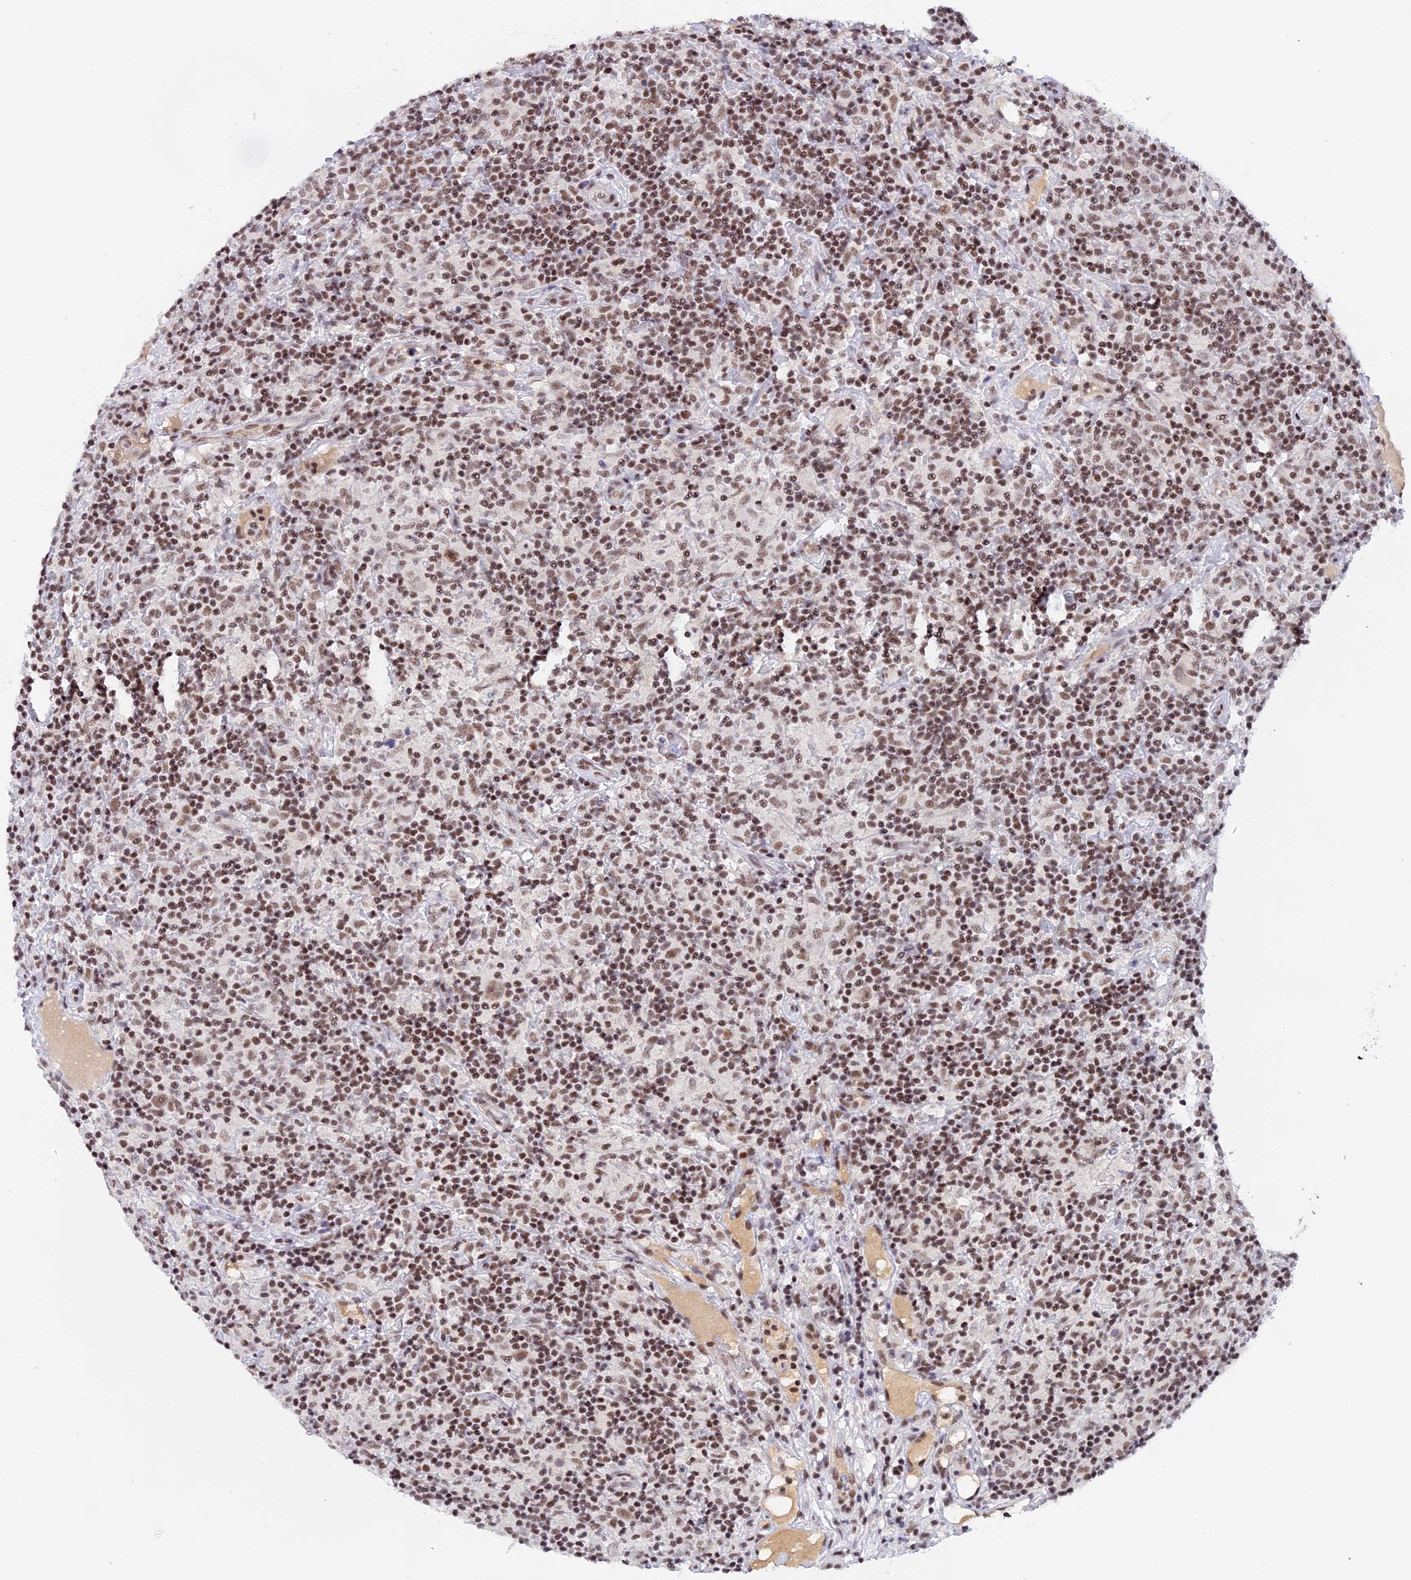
{"staining": {"intensity": "moderate", "quantity": "25%-75%", "location": "nuclear"}, "tissue": "lymphoma", "cell_type": "Tumor cells", "image_type": "cancer", "snomed": [{"axis": "morphology", "description": "Hodgkin's disease, NOS"}, {"axis": "topography", "description": "Lymph node"}], "caption": "The histopathology image demonstrates staining of Hodgkin's disease, revealing moderate nuclear protein positivity (brown color) within tumor cells.", "gene": "THAP11", "patient": {"sex": "male", "age": 70}}